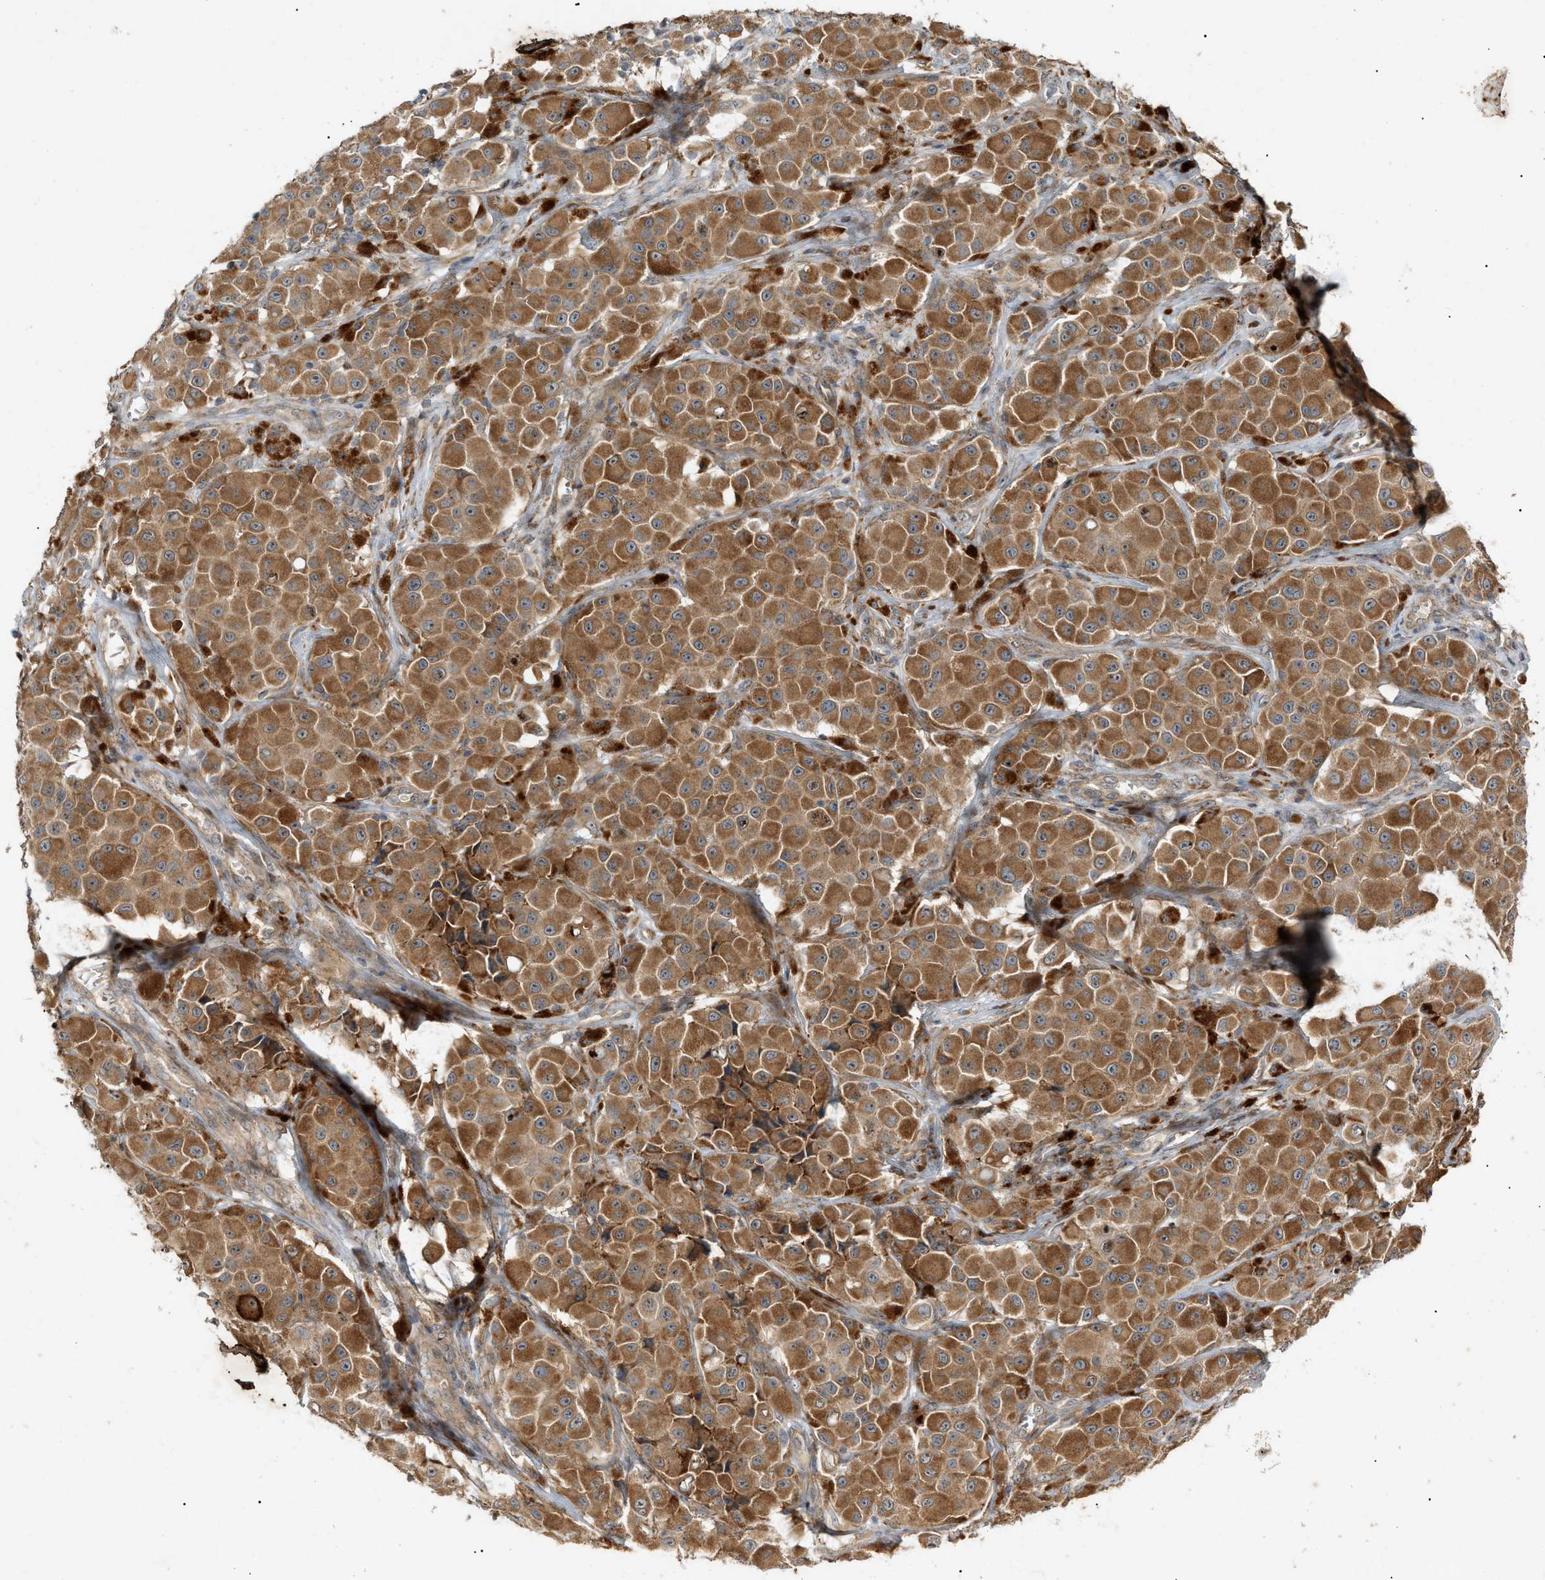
{"staining": {"intensity": "moderate", "quantity": ">75%", "location": "cytoplasmic/membranous"}, "tissue": "melanoma", "cell_type": "Tumor cells", "image_type": "cancer", "snomed": [{"axis": "morphology", "description": "Malignant melanoma, NOS"}, {"axis": "topography", "description": "Skin"}], "caption": "The micrograph displays immunohistochemical staining of melanoma. There is moderate cytoplasmic/membranous positivity is seen in approximately >75% of tumor cells. (DAB IHC with brightfield microscopy, high magnification).", "gene": "MTCH1", "patient": {"sex": "male", "age": 84}}